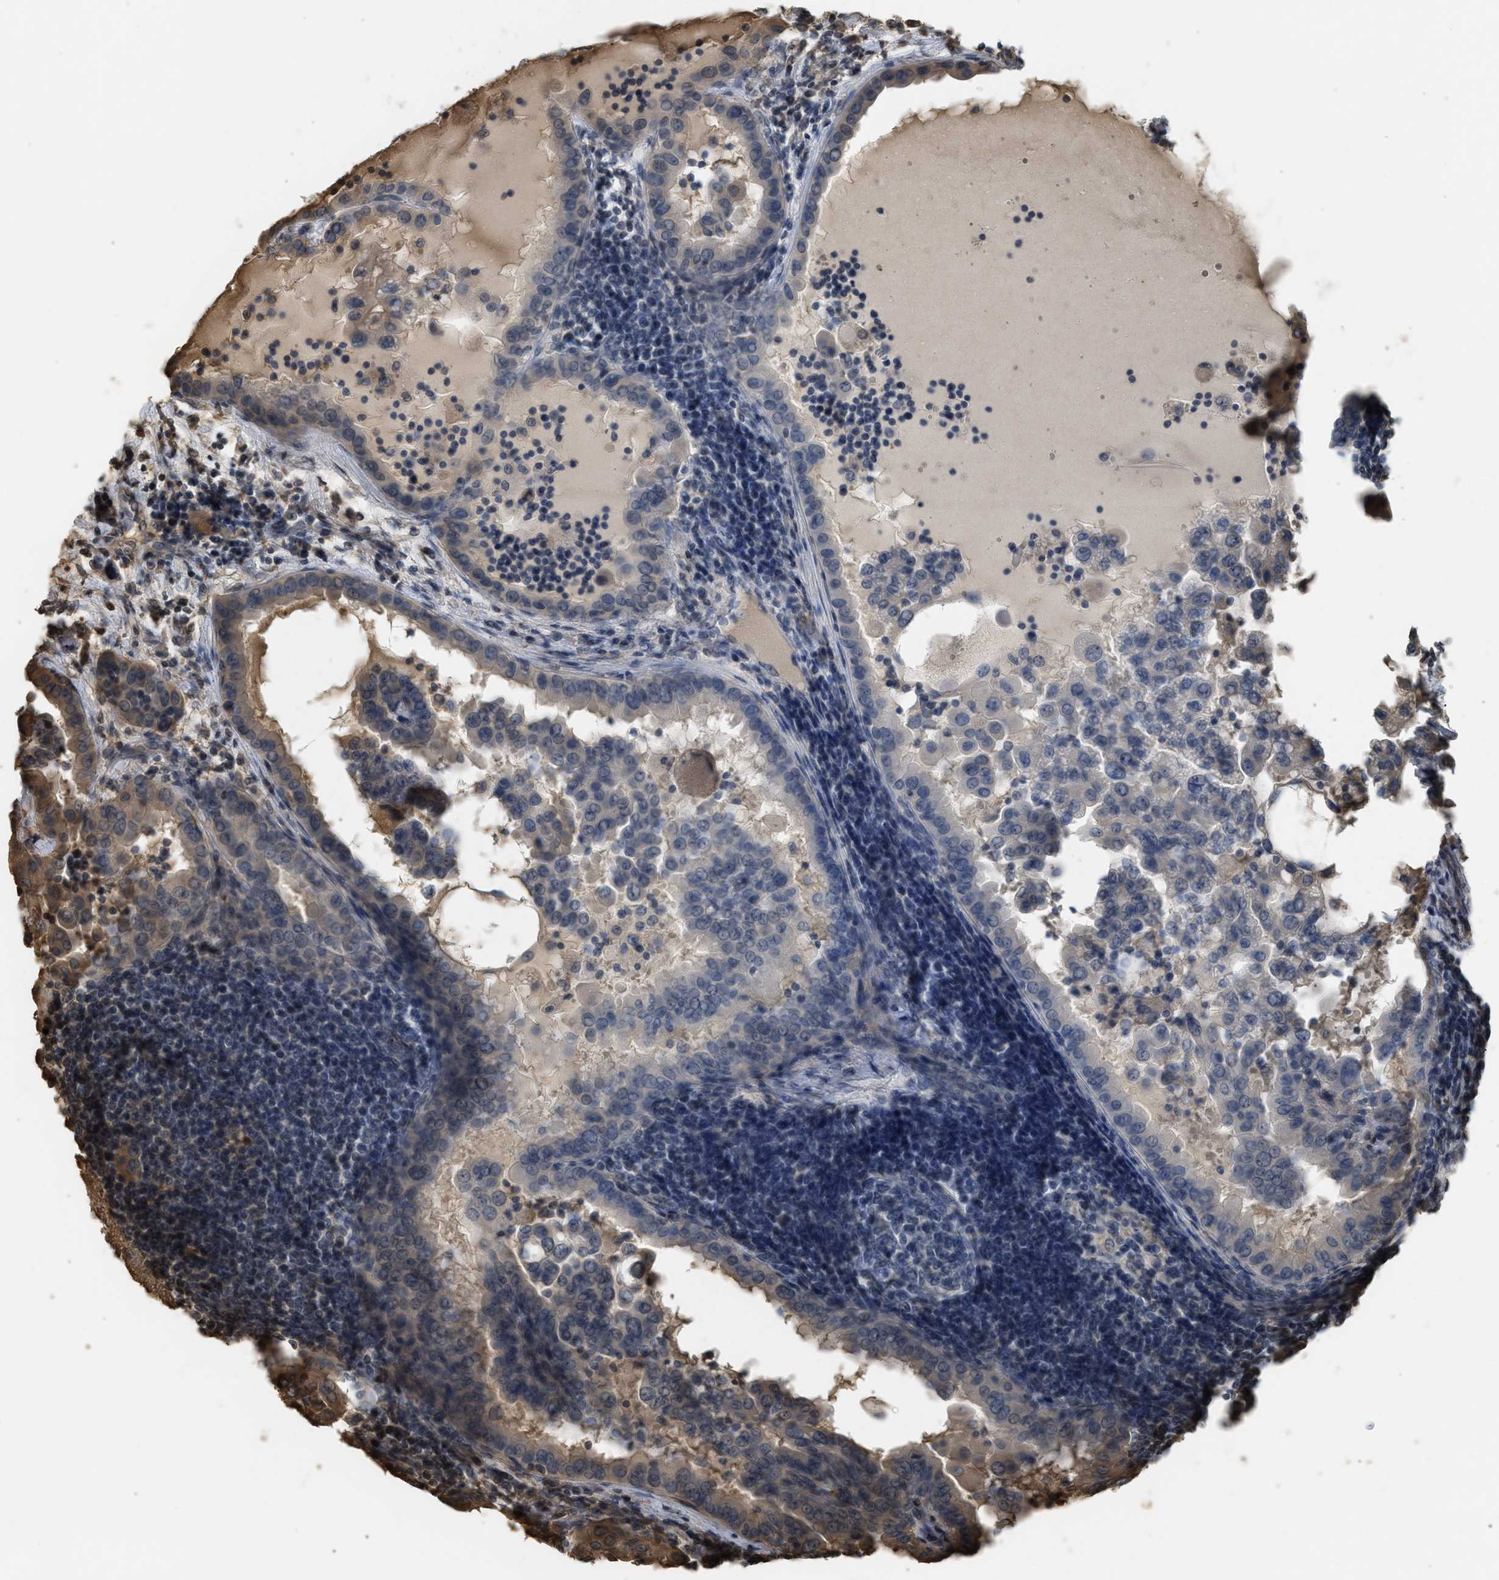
{"staining": {"intensity": "negative", "quantity": "none", "location": "none"}, "tissue": "thyroid cancer", "cell_type": "Tumor cells", "image_type": "cancer", "snomed": [{"axis": "morphology", "description": "Papillary adenocarcinoma, NOS"}, {"axis": "topography", "description": "Thyroid gland"}], "caption": "Immunohistochemistry histopathology image of neoplastic tissue: papillary adenocarcinoma (thyroid) stained with DAB reveals no significant protein positivity in tumor cells.", "gene": "ARHGDIA", "patient": {"sex": "male", "age": 33}}